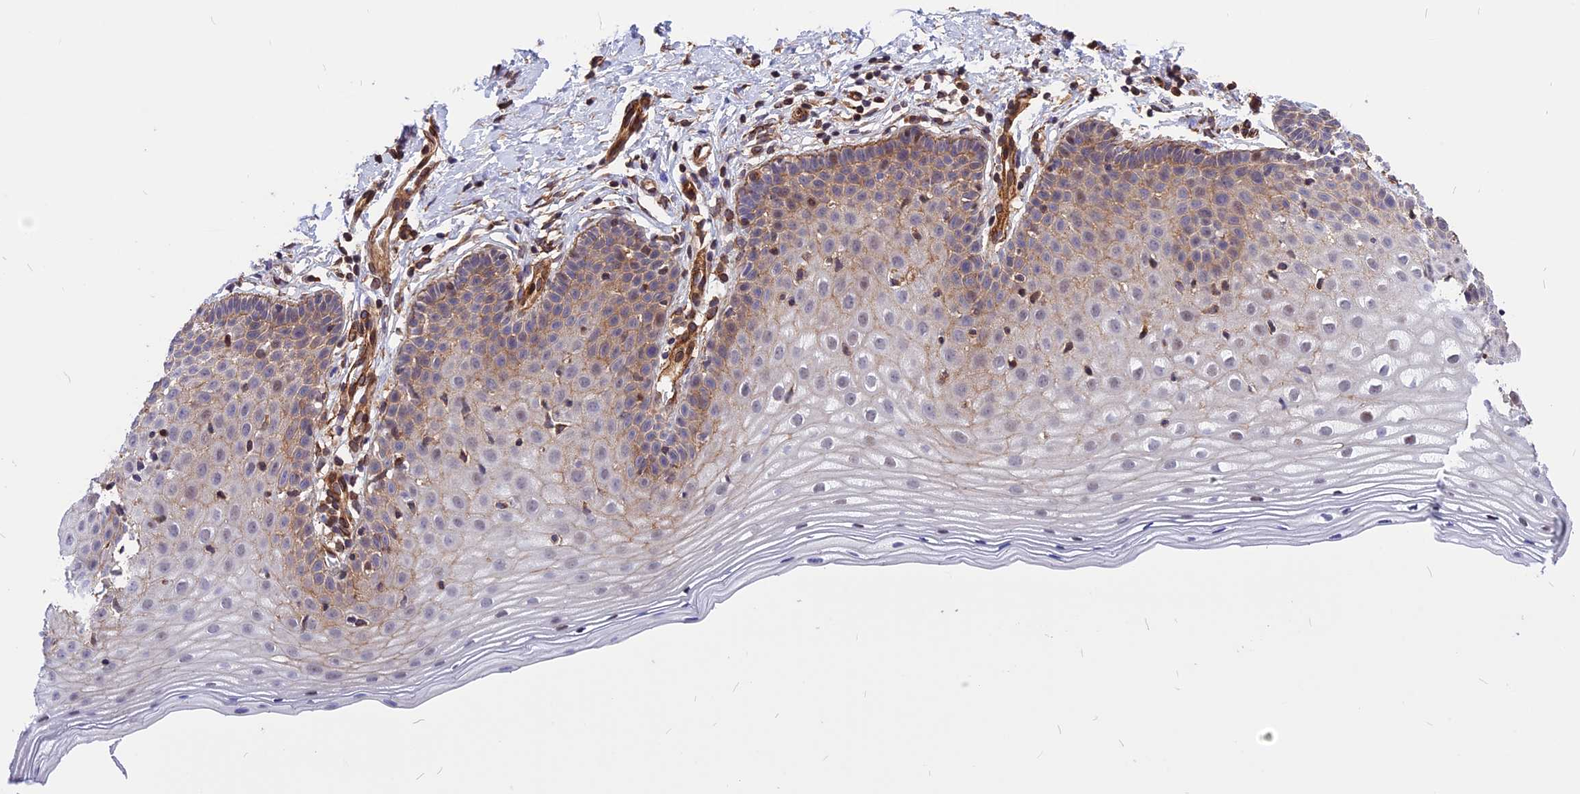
{"staining": {"intensity": "weak", "quantity": "25%-75%", "location": "cytoplasmic/membranous"}, "tissue": "cervix", "cell_type": "Glandular cells", "image_type": "normal", "snomed": [{"axis": "morphology", "description": "Normal tissue, NOS"}, {"axis": "topography", "description": "Cervix"}], "caption": "This micrograph shows IHC staining of benign human cervix, with low weak cytoplasmic/membranous staining in approximately 25%-75% of glandular cells.", "gene": "R3HDM4", "patient": {"sex": "female", "age": 36}}